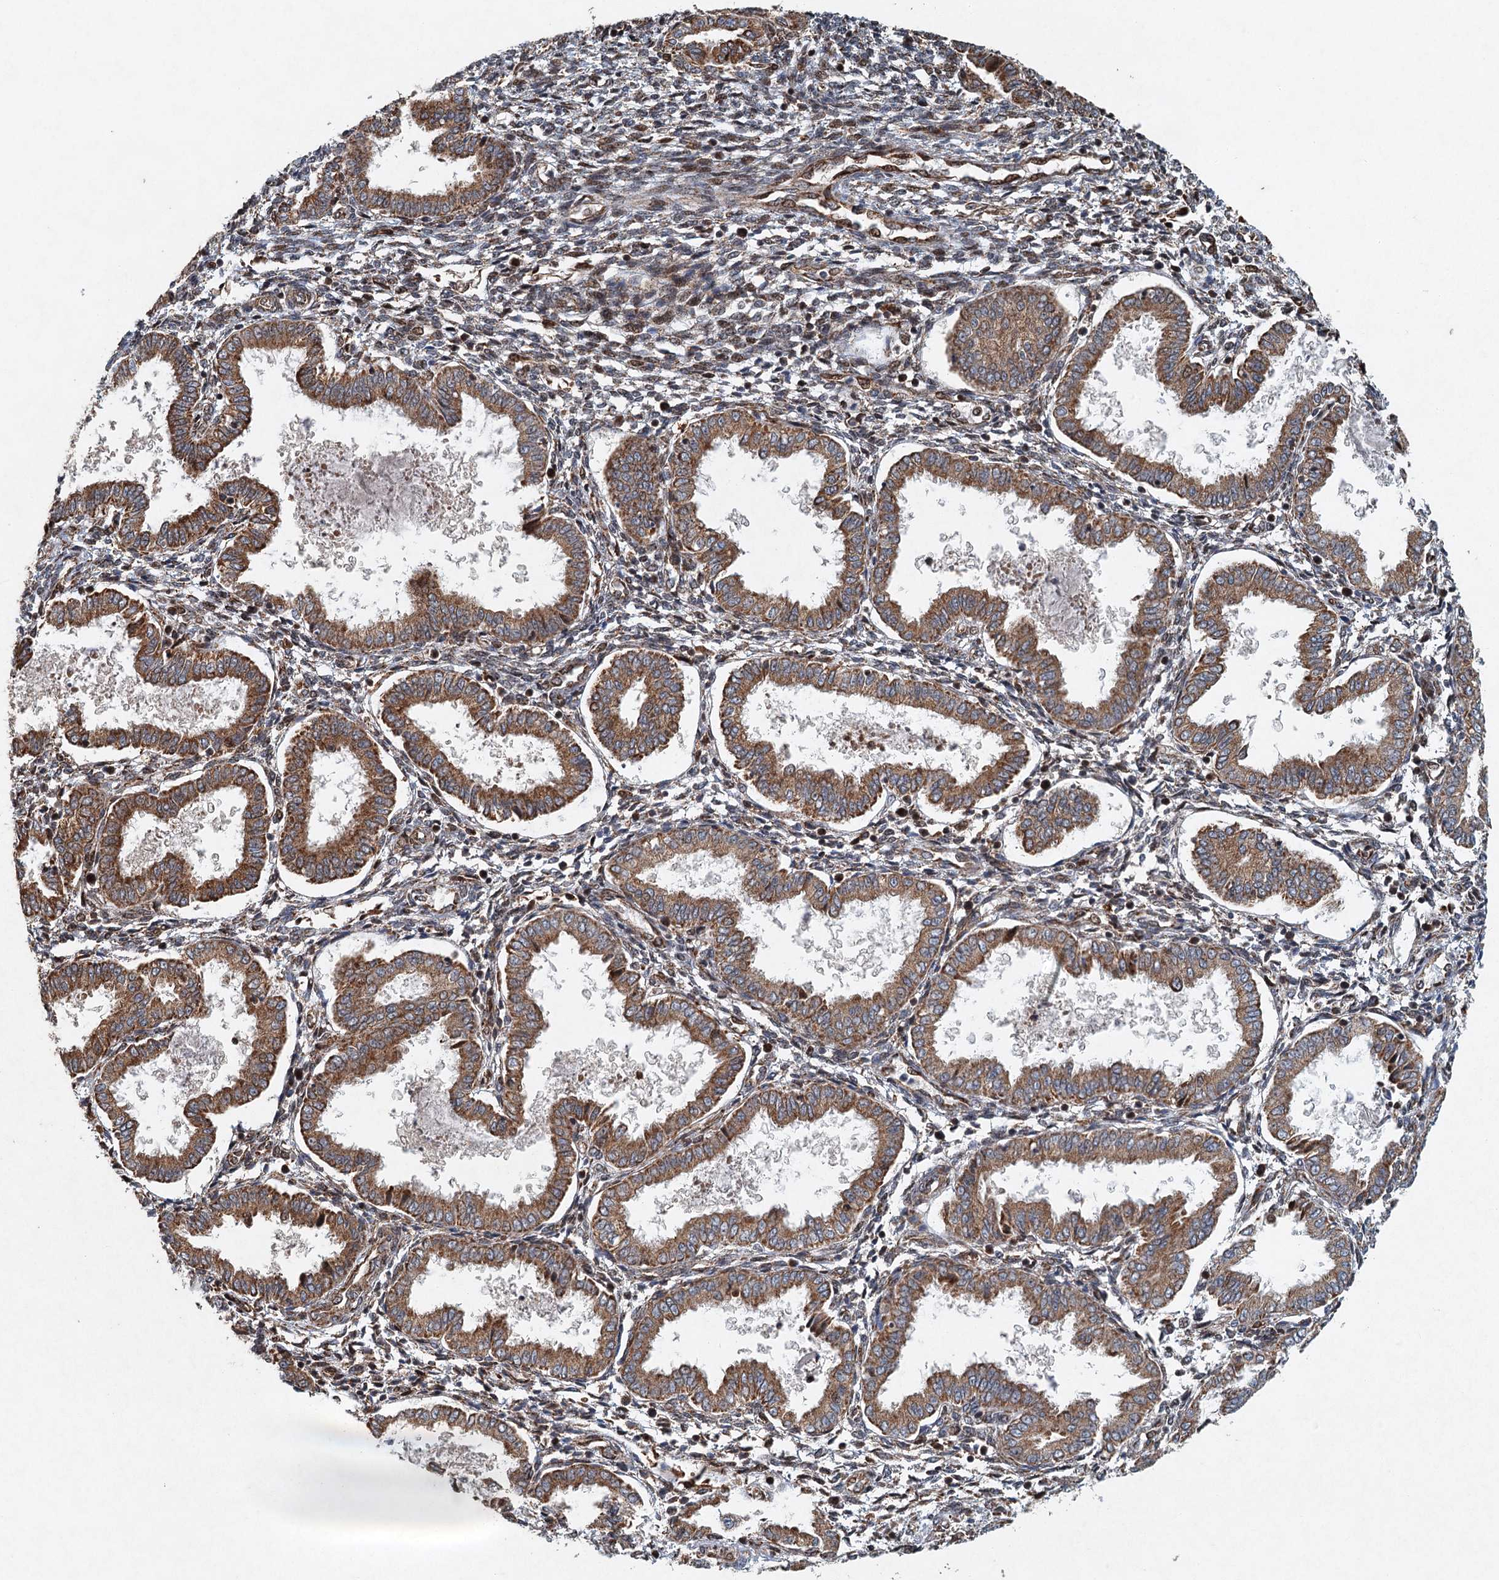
{"staining": {"intensity": "moderate", "quantity": "25%-75%", "location": "cytoplasmic/membranous"}, "tissue": "endometrium", "cell_type": "Cells in endometrial stroma", "image_type": "normal", "snomed": [{"axis": "morphology", "description": "Normal tissue, NOS"}, {"axis": "topography", "description": "Endometrium"}], "caption": "IHC of unremarkable endometrium shows medium levels of moderate cytoplasmic/membranous positivity in about 25%-75% of cells in endometrial stroma.", "gene": "SRPX2", "patient": {"sex": "female", "age": 33}}